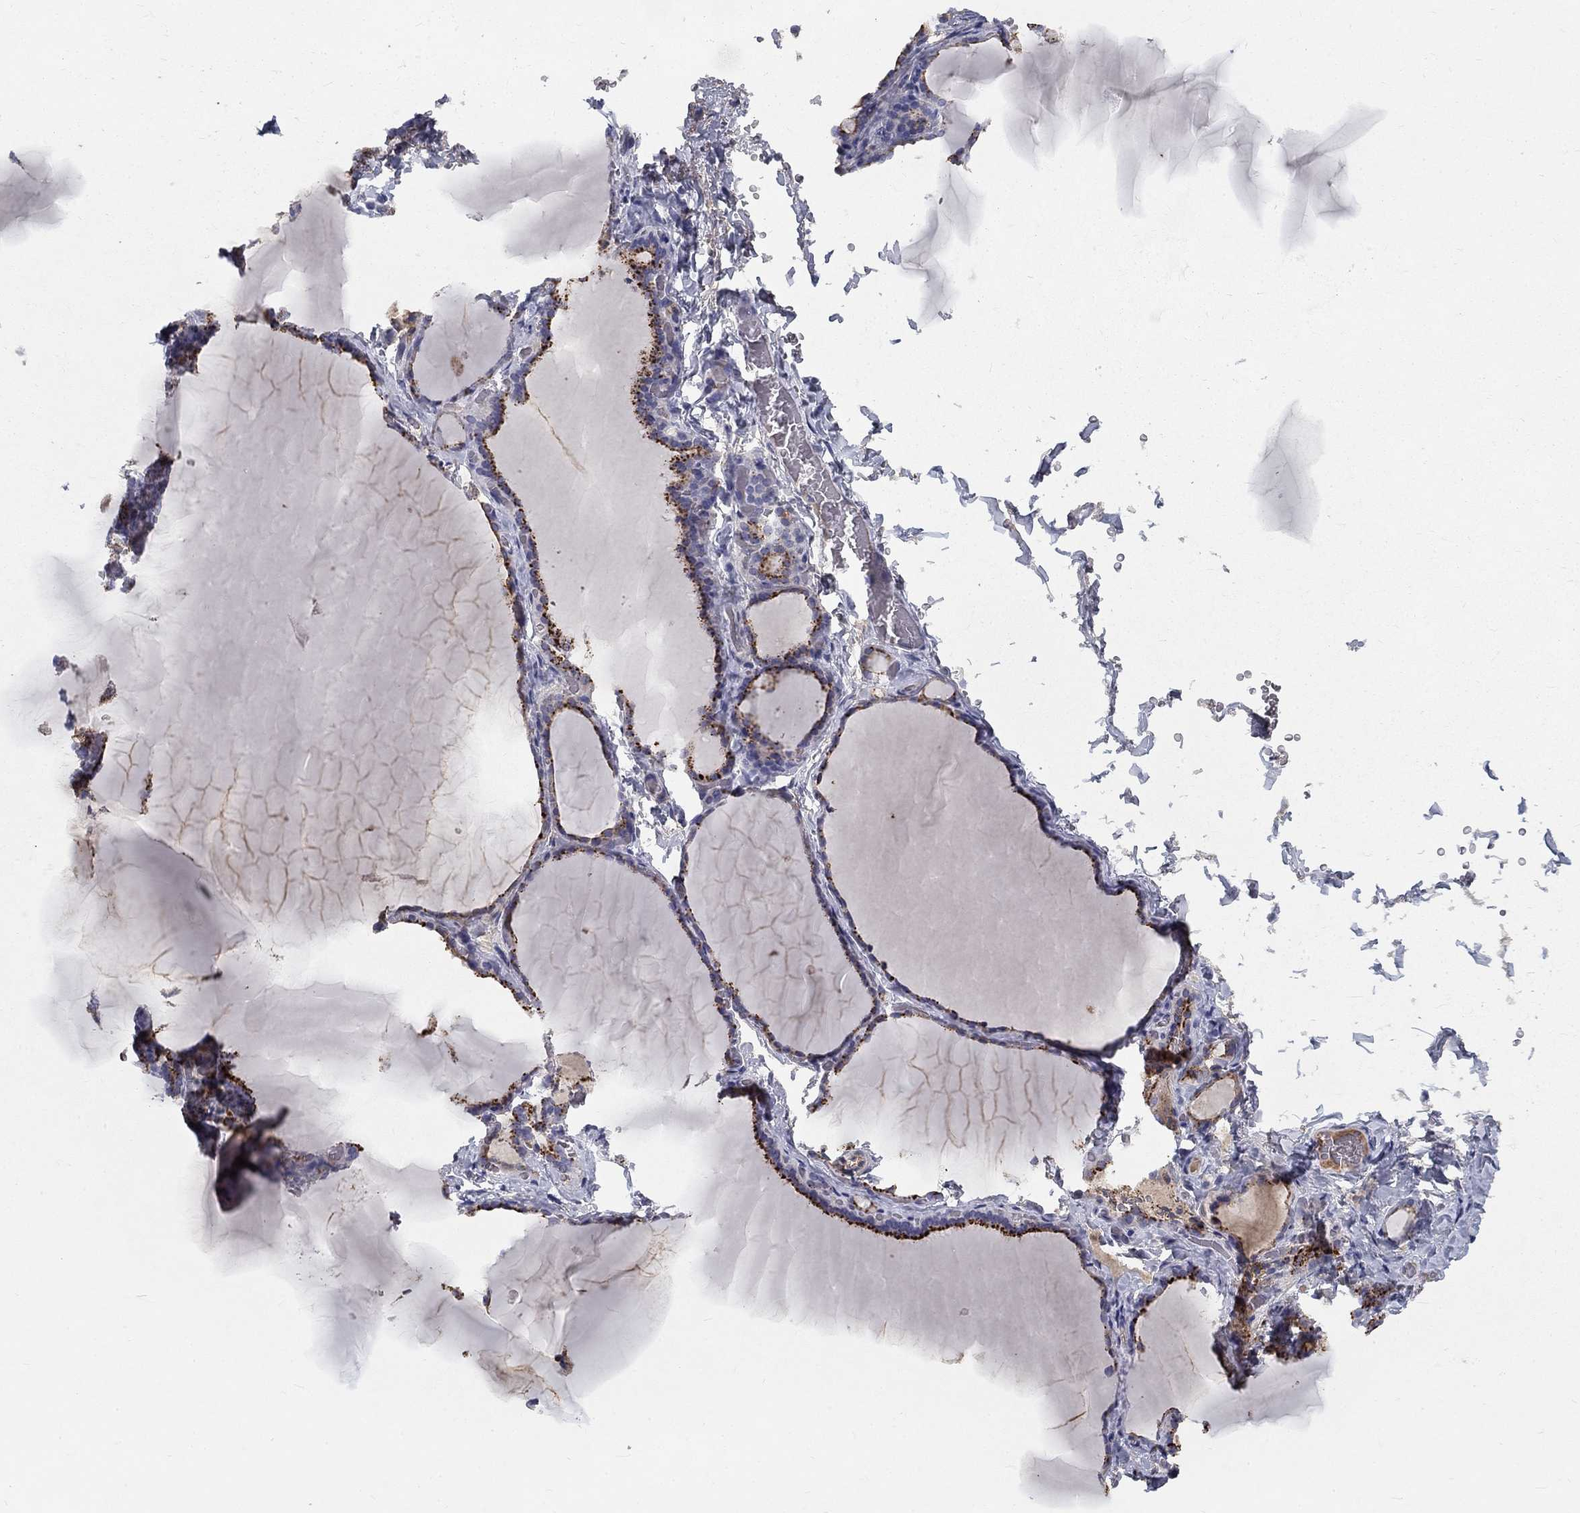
{"staining": {"intensity": "strong", "quantity": "25%-75%", "location": "cytoplasmic/membranous"}, "tissue": "thyroid gland", "cell_type": "Glandular cells", "image_type": "normal", "snomed": [{"axis": "morphology", "description": "Normal tissue, NOS"}, {"axis": "morphology", "description": "Hyperplasia, NOS"}, {"axis": "topography", "description": "Thyroid gland"}], "caption": "A brown stain highlights strong cytoplasmic/membranous expression of a protein in glandular cells of benign human thyroid gland.", "gene": "EPDR1", "patient": {"sex": "female", "age": 27}}